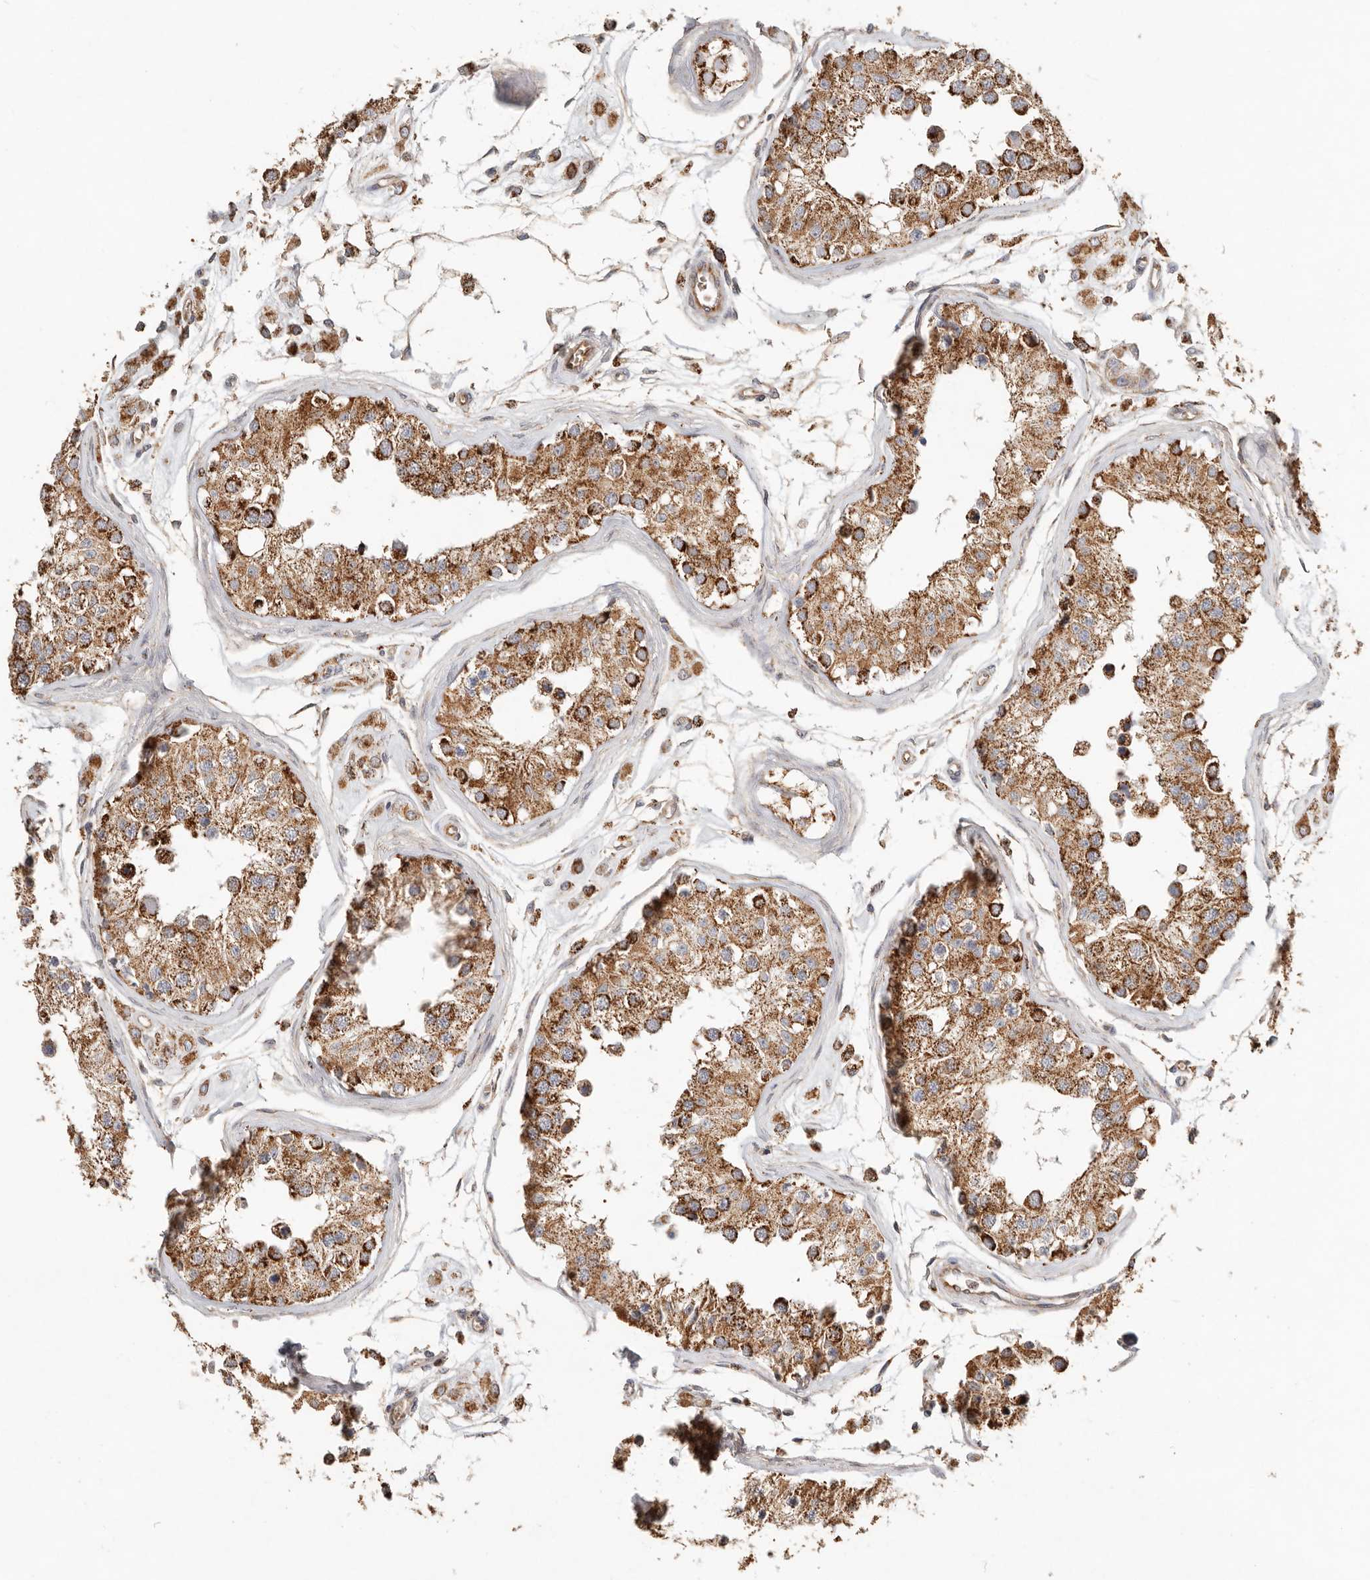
{"staining": {"intensity": "strong", "quantity": ">75%", "location": "cytoplasmic/membranous"}, "tissue": "testis", "cell_type": "Cells in seminiferous ducts", "image_type": "normal", "snomed": [{"axis": "morphology", "description": "Normal tissue, NOS"}, {"axis": "morphology", "description": "Adenocarcinoma, metastatic, NOS"}, {"axis": "topography", "description": "Testis"}], "caption": "DAB immunohistochemical staining of benign testis demonstrates strong cytoplasmic/membranous protein expression in approximately >75% of cells in seminiferous ducts.", "gene": "ARHGEF10L", "patient": {"sex": "male", "age": 26}}